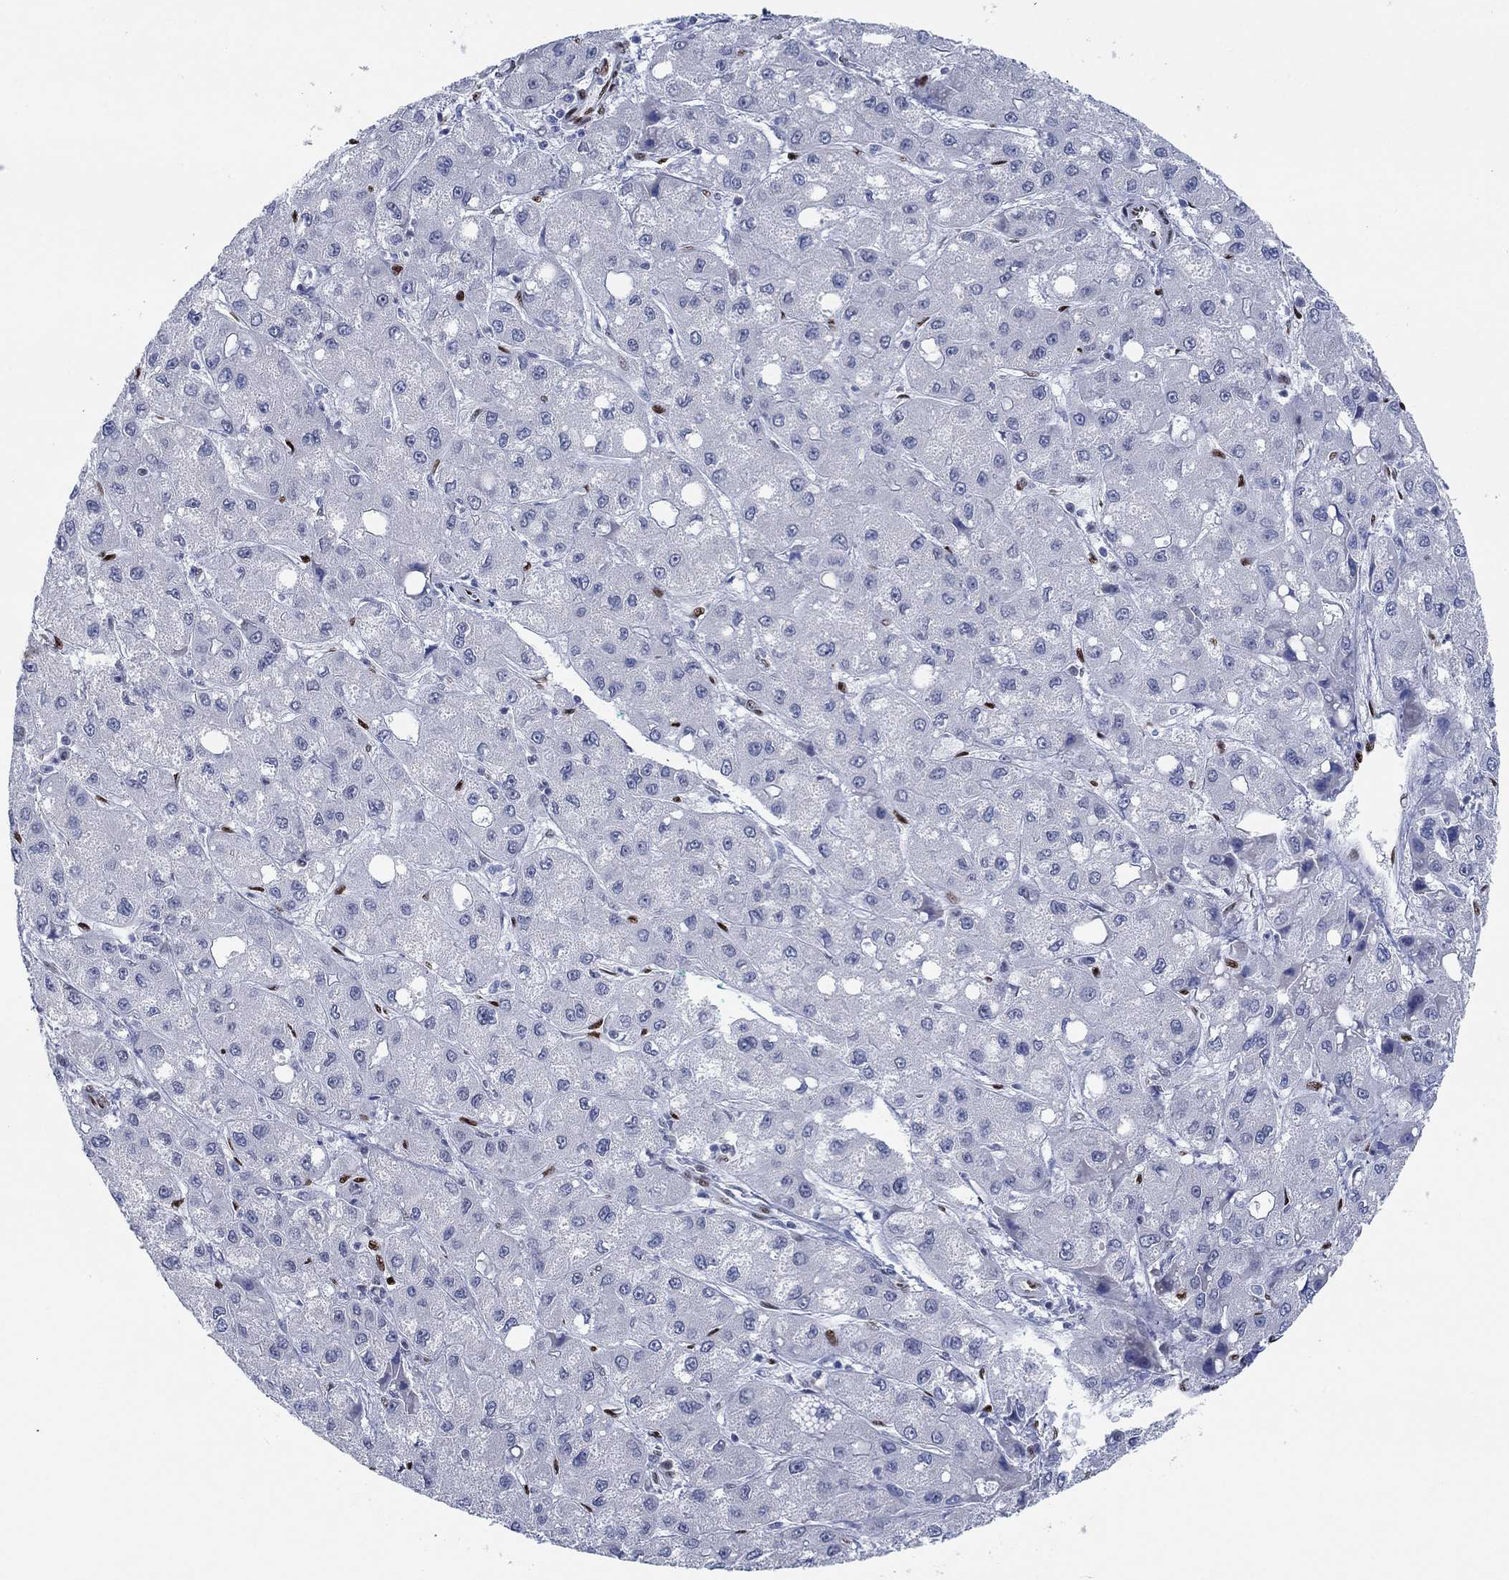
{"staining": {"intensity": "negative", "quantity": "none", "location": "none"}, "tissue": "liver cancer", "cell_type": "Tumor cells", "image_type": "cancer", "snomed": [{"axis": "morphology", "description": "Carcinoma, Hepatocellular, NOS"}, {"axis": "topography", "description": "Liver"}], "caption": "Immunohistochemistry of human liver cancer (hepatocellular carcinoma) reveals no staining in tumor cells.", "gene": "ZEB1", "patient": {"sex": "male", "age": 73}}